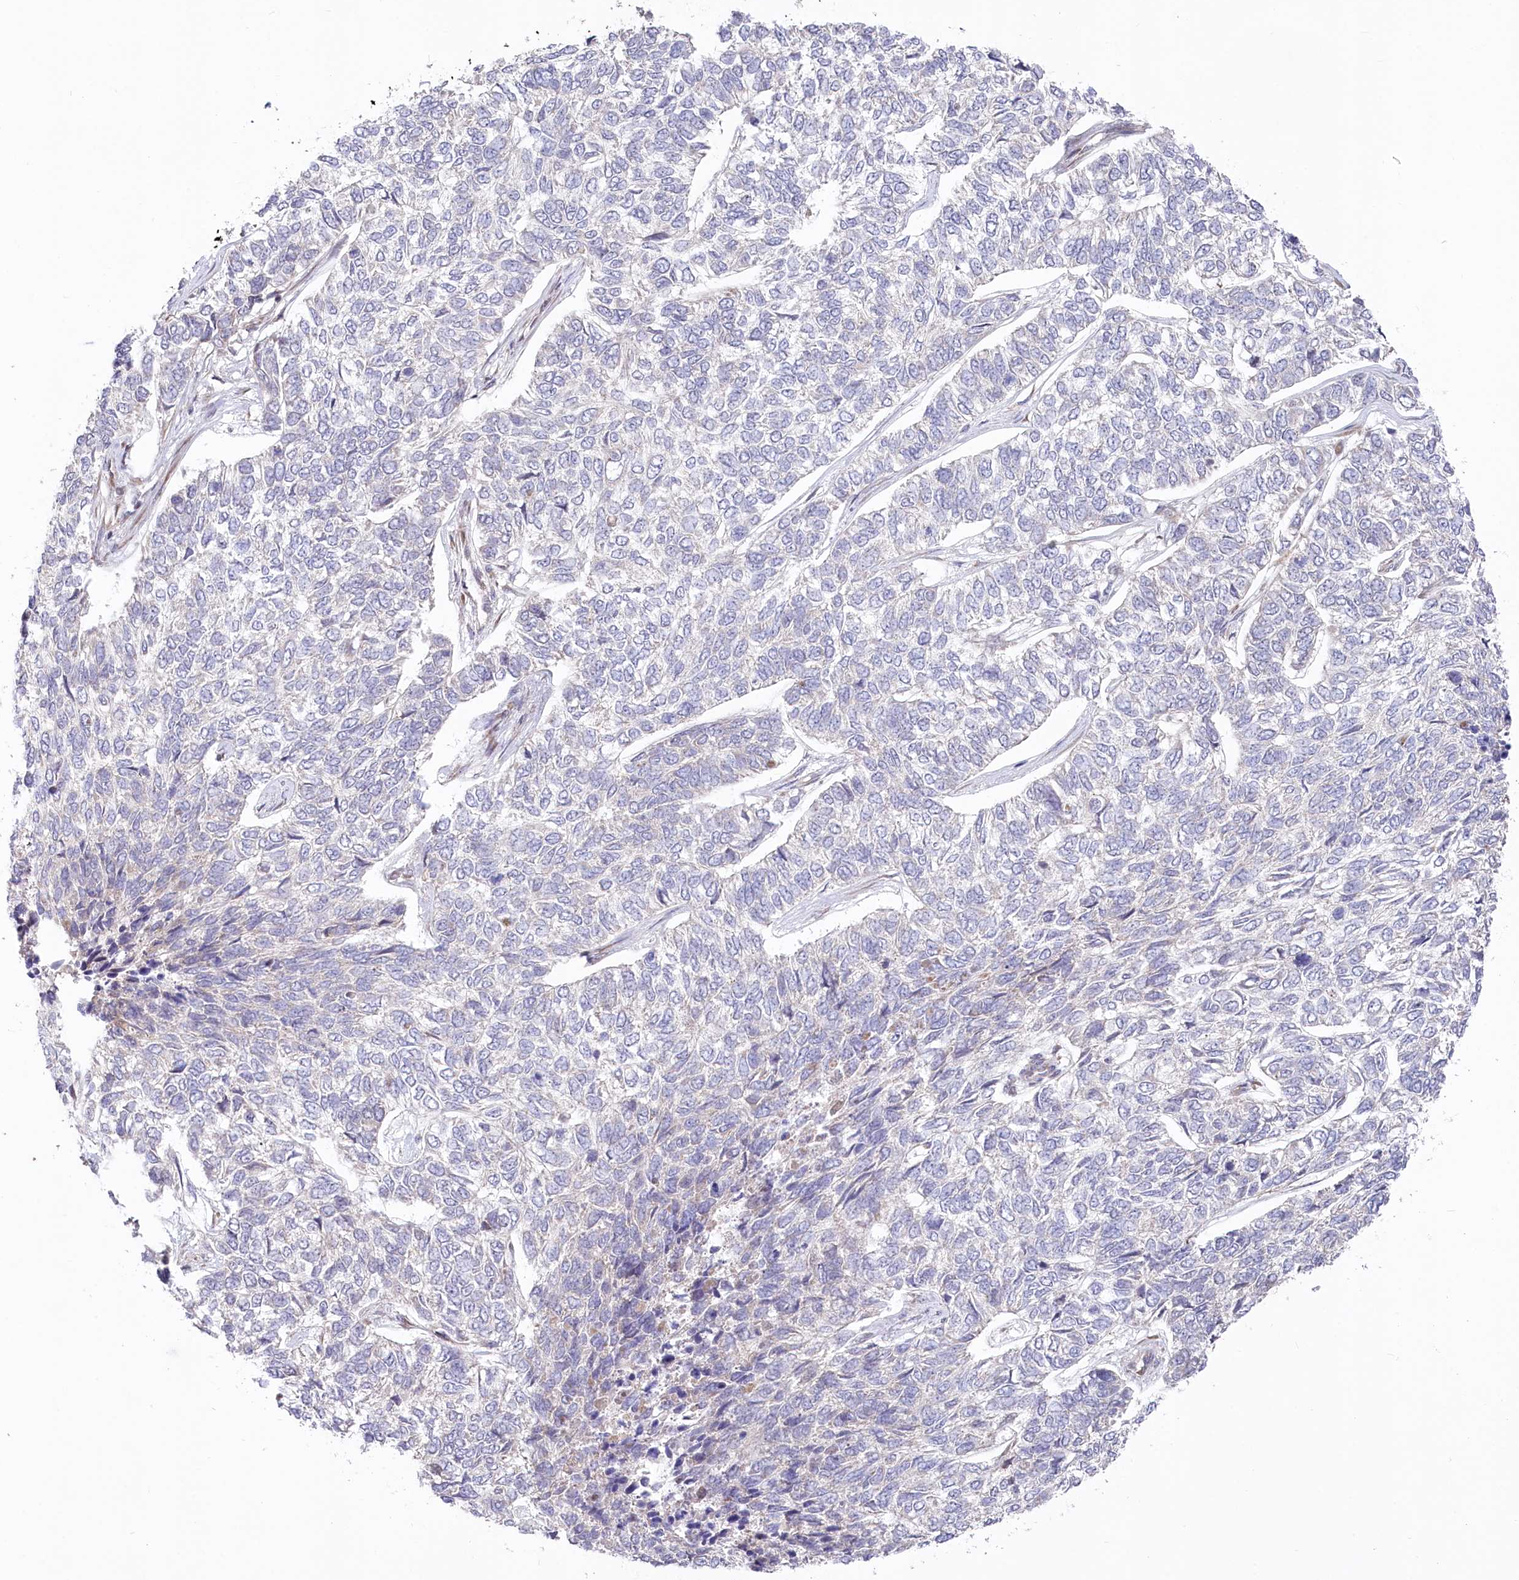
{"staining": {"intensity": "negative", "quantity": "none", "location": "none"}, "tissue": "skin cancer", "cell_type": "Tumor cells", "image_type": "cancer", "snomed": [{"axis": "morphology", "description": "Basal cell carcinoma"}, {"axis": "topography", "description": "Skin"}], "caption": "Immunohistochemistry of human skin cancer displays no staining in tumor cells. (DAB immunohistochemistry (IHC) with hematoxylin counter stain).", "gene": "CGGBP1", "patient": {"sex": "female", "age": 65}}